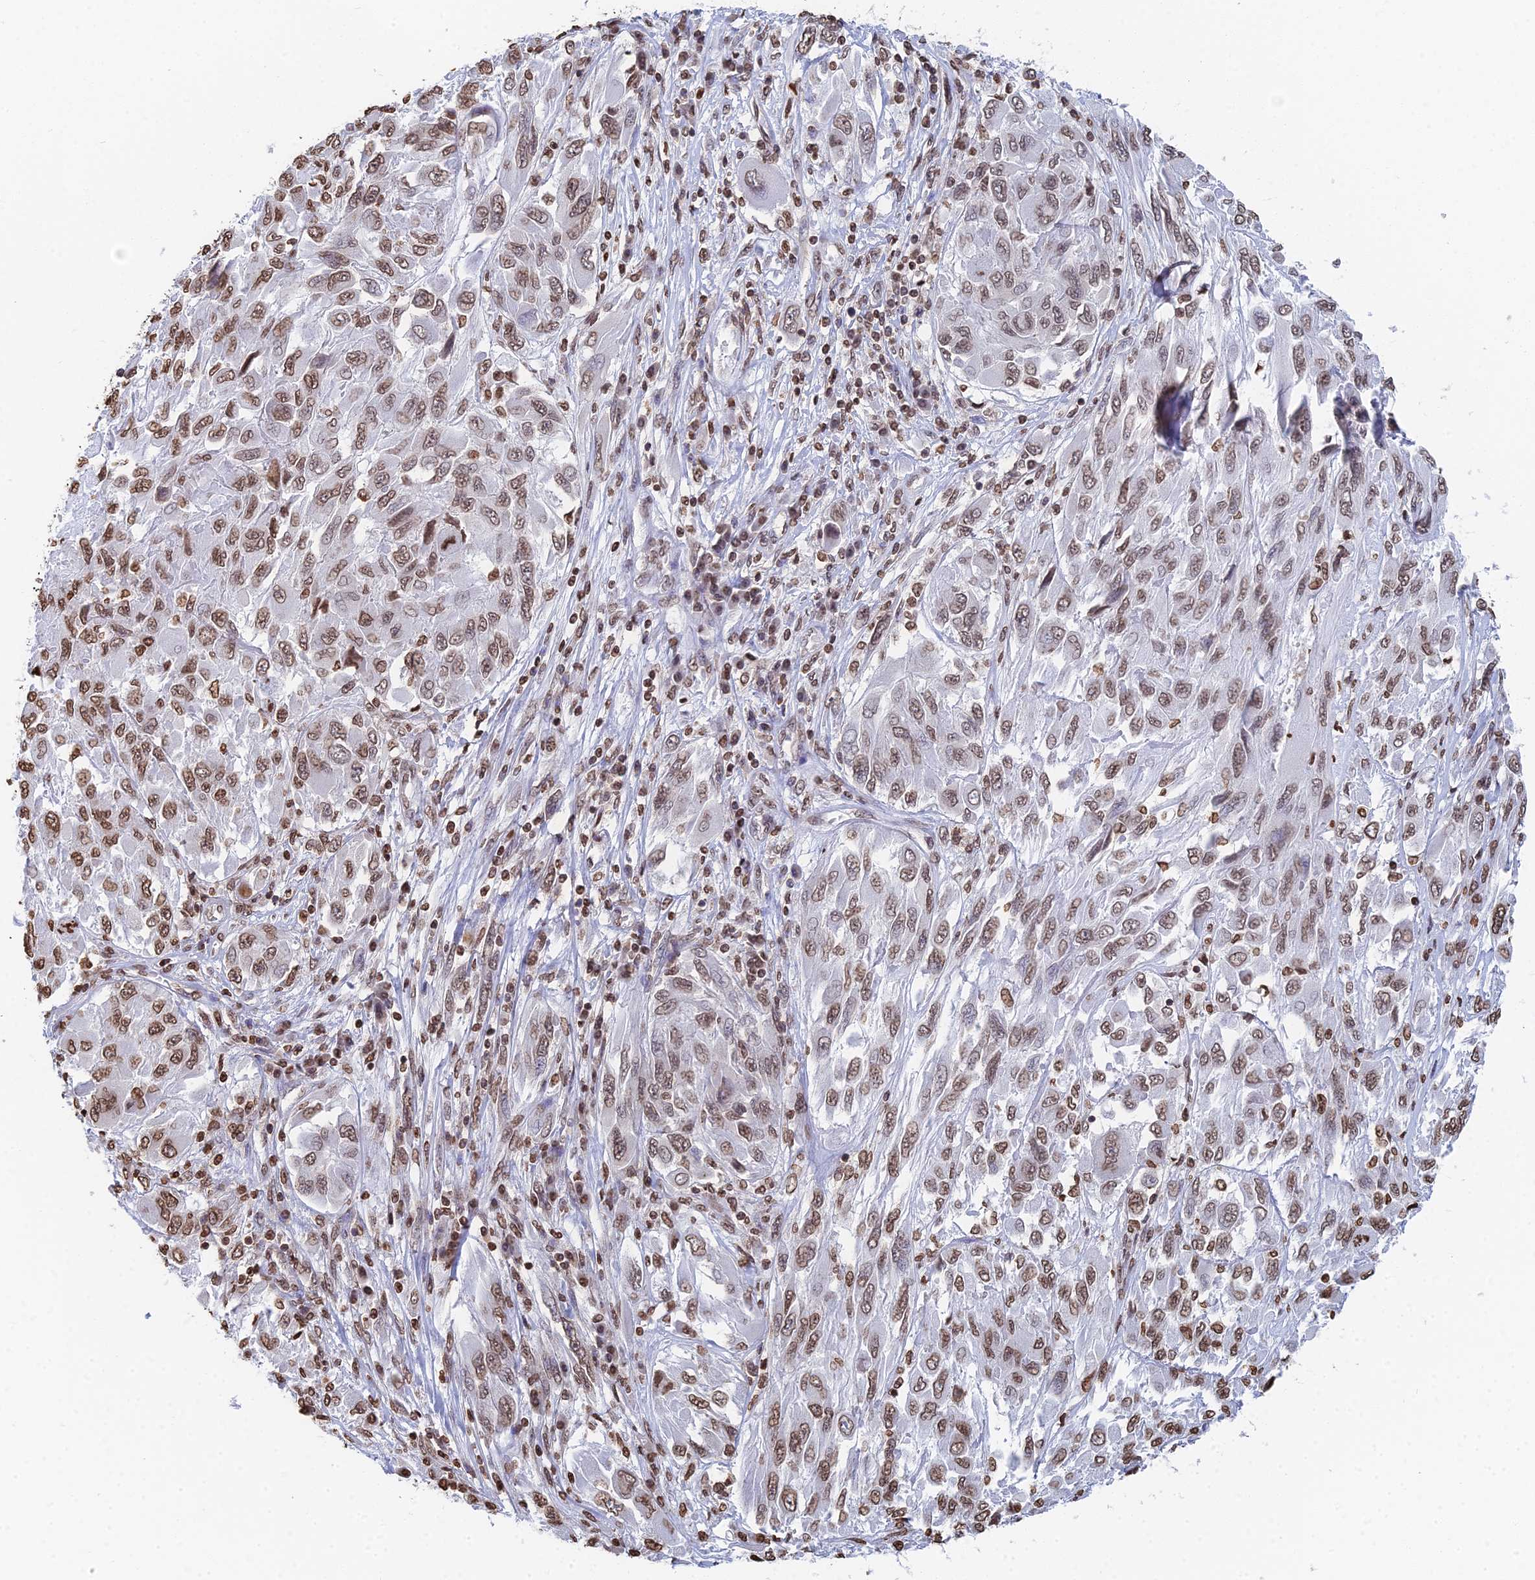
{"staining": {"intensity": "moderate", "quantity": ">75%", "location": "nuclear"}, "tissue": "melanoma", "cell_type": "Tumor cells", "image_type": "cancer", "snomed": [{"axis": "morphology", "description": "Malignant melanoma, NOS"}, {"axis": "topography", "description": "Skin"}], "caption": "A photomicrograph showing moderate nuclear expression in about >75% of tumor cells in malignant melanoma, as visualized by brown immunohistochemical staining.", "gene": "GBP3", "patient": {"sex": "female", "age": 91}}